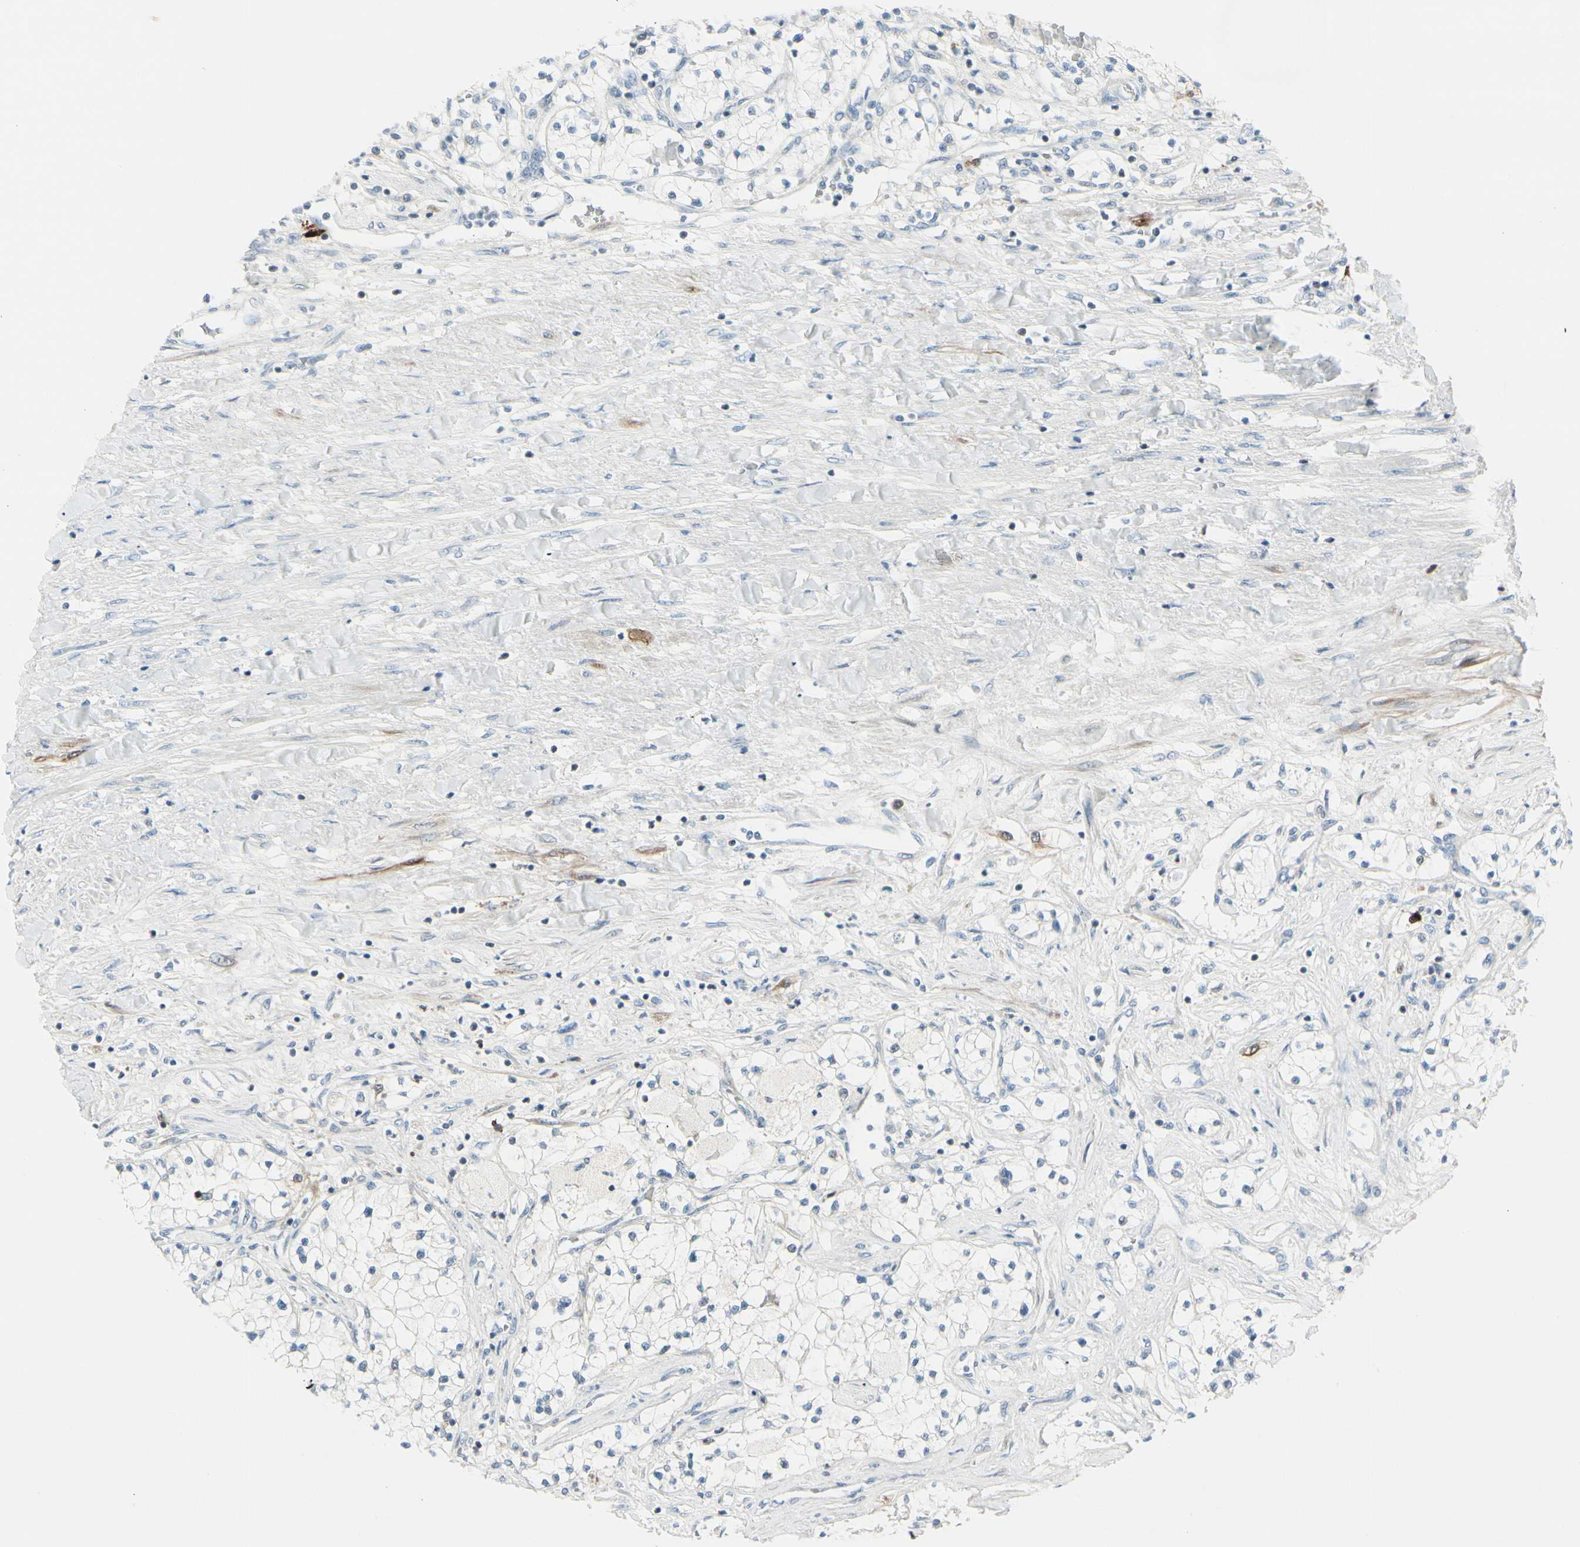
{"staining": {"intensity": "negative", "quantity": "none", "location": "none"}, "tissue": "renal cancer", "cell_type": "Tumor cells", "image_type": "cancer", "snomed": [{"axis": "morphology", "description": "Adenocarcinoma, NOS"}, {"axis": "topography", "description": "Kidney"}], "caption": "The image demonstrates no significant staining in tumor cells of renal cancer.", "gene": "TRAF1", "patient": {"sex": "male", "age": 68}}